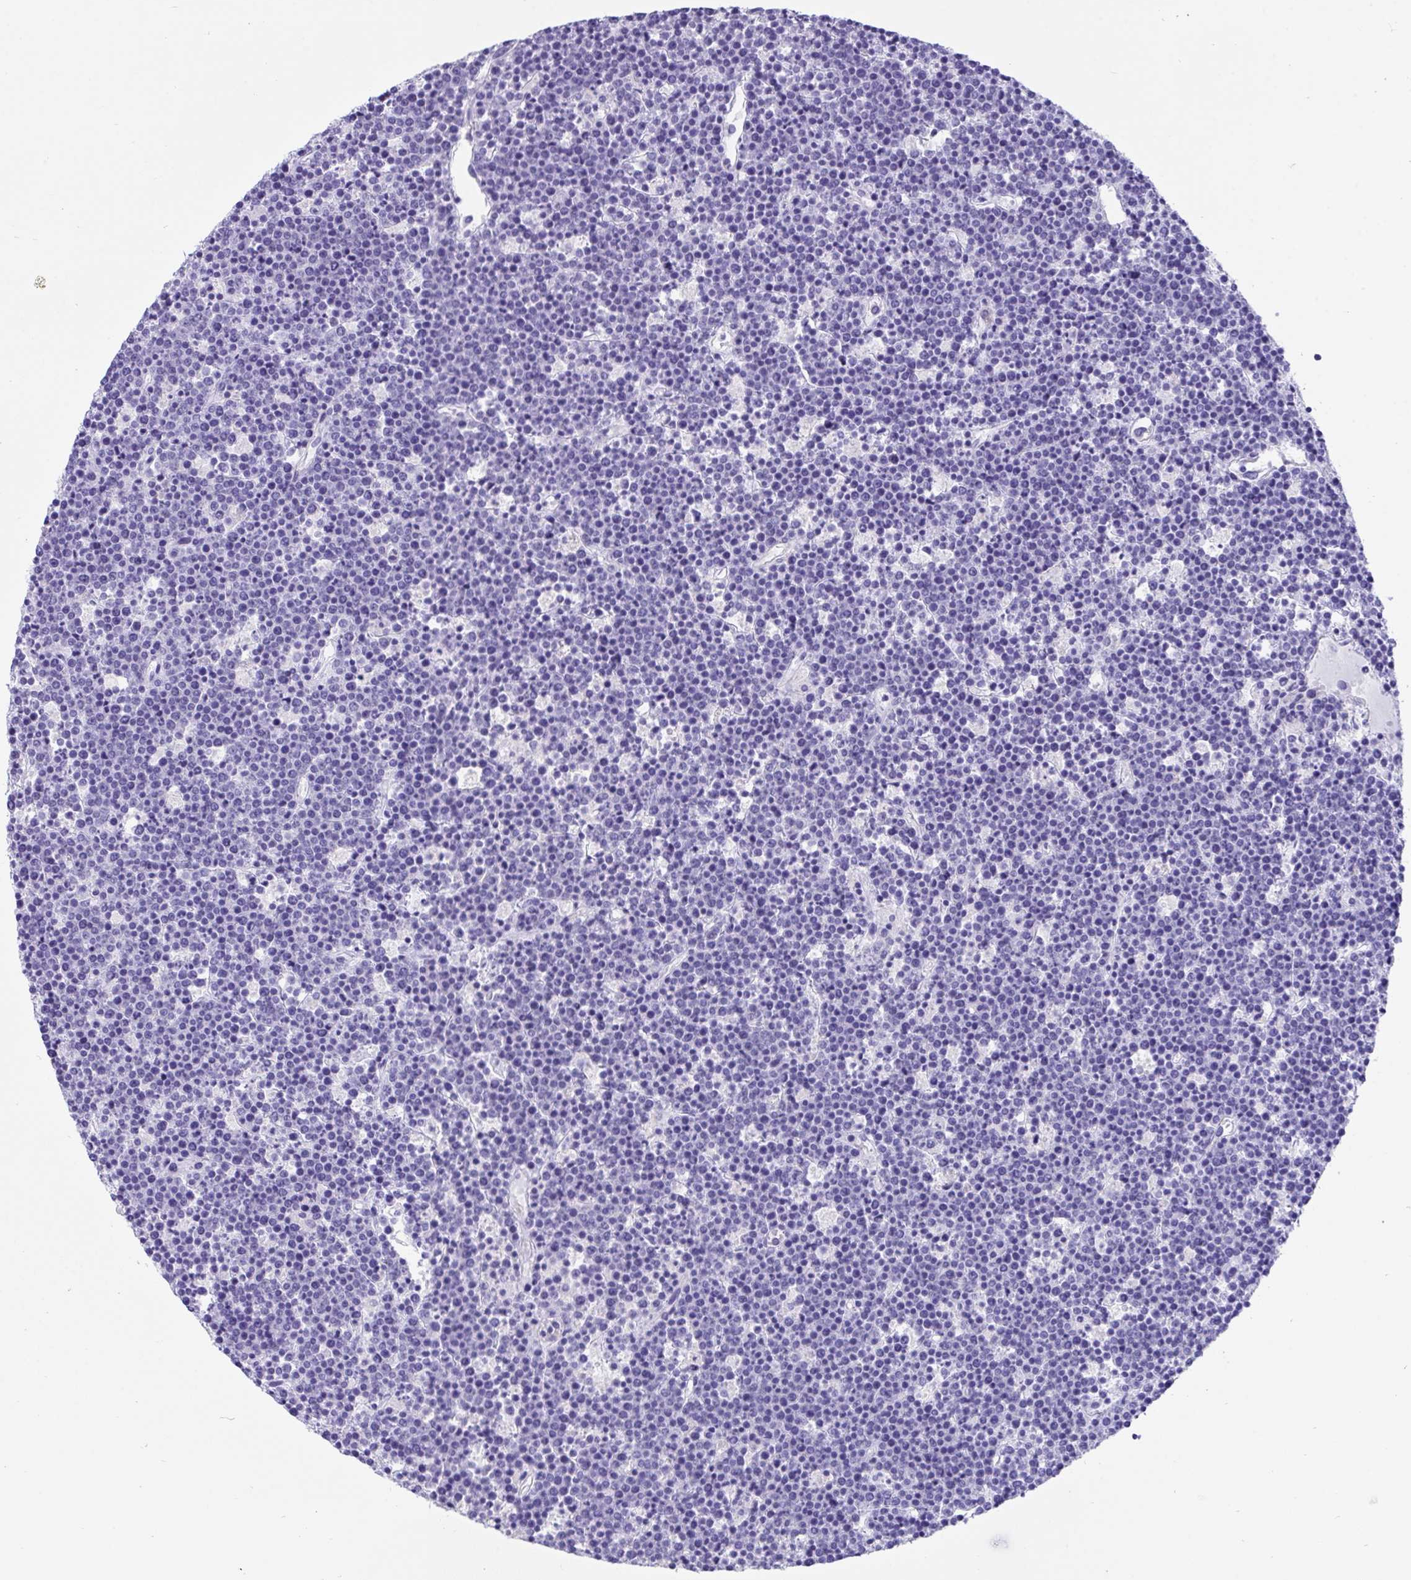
{"staining": {"intensity": "negative", "quantity": "none", "location": "none"}, "tissue": "lymphoma", "cell_type": "Tumor cells", "image_type": "cancer", "snomed": [{"axis": "morphology", "description": "Malignant lymphoma, non-Hodgkin's type, High grade"}, {"axis": "topography", "description": "Ovary"}], "caption": "This is an immunohistochemistry image of human lymphoma. There is no positivity in tumor cells.", "gene": "TMEM106B", "patient": {"sex": "female", "age": 56}}